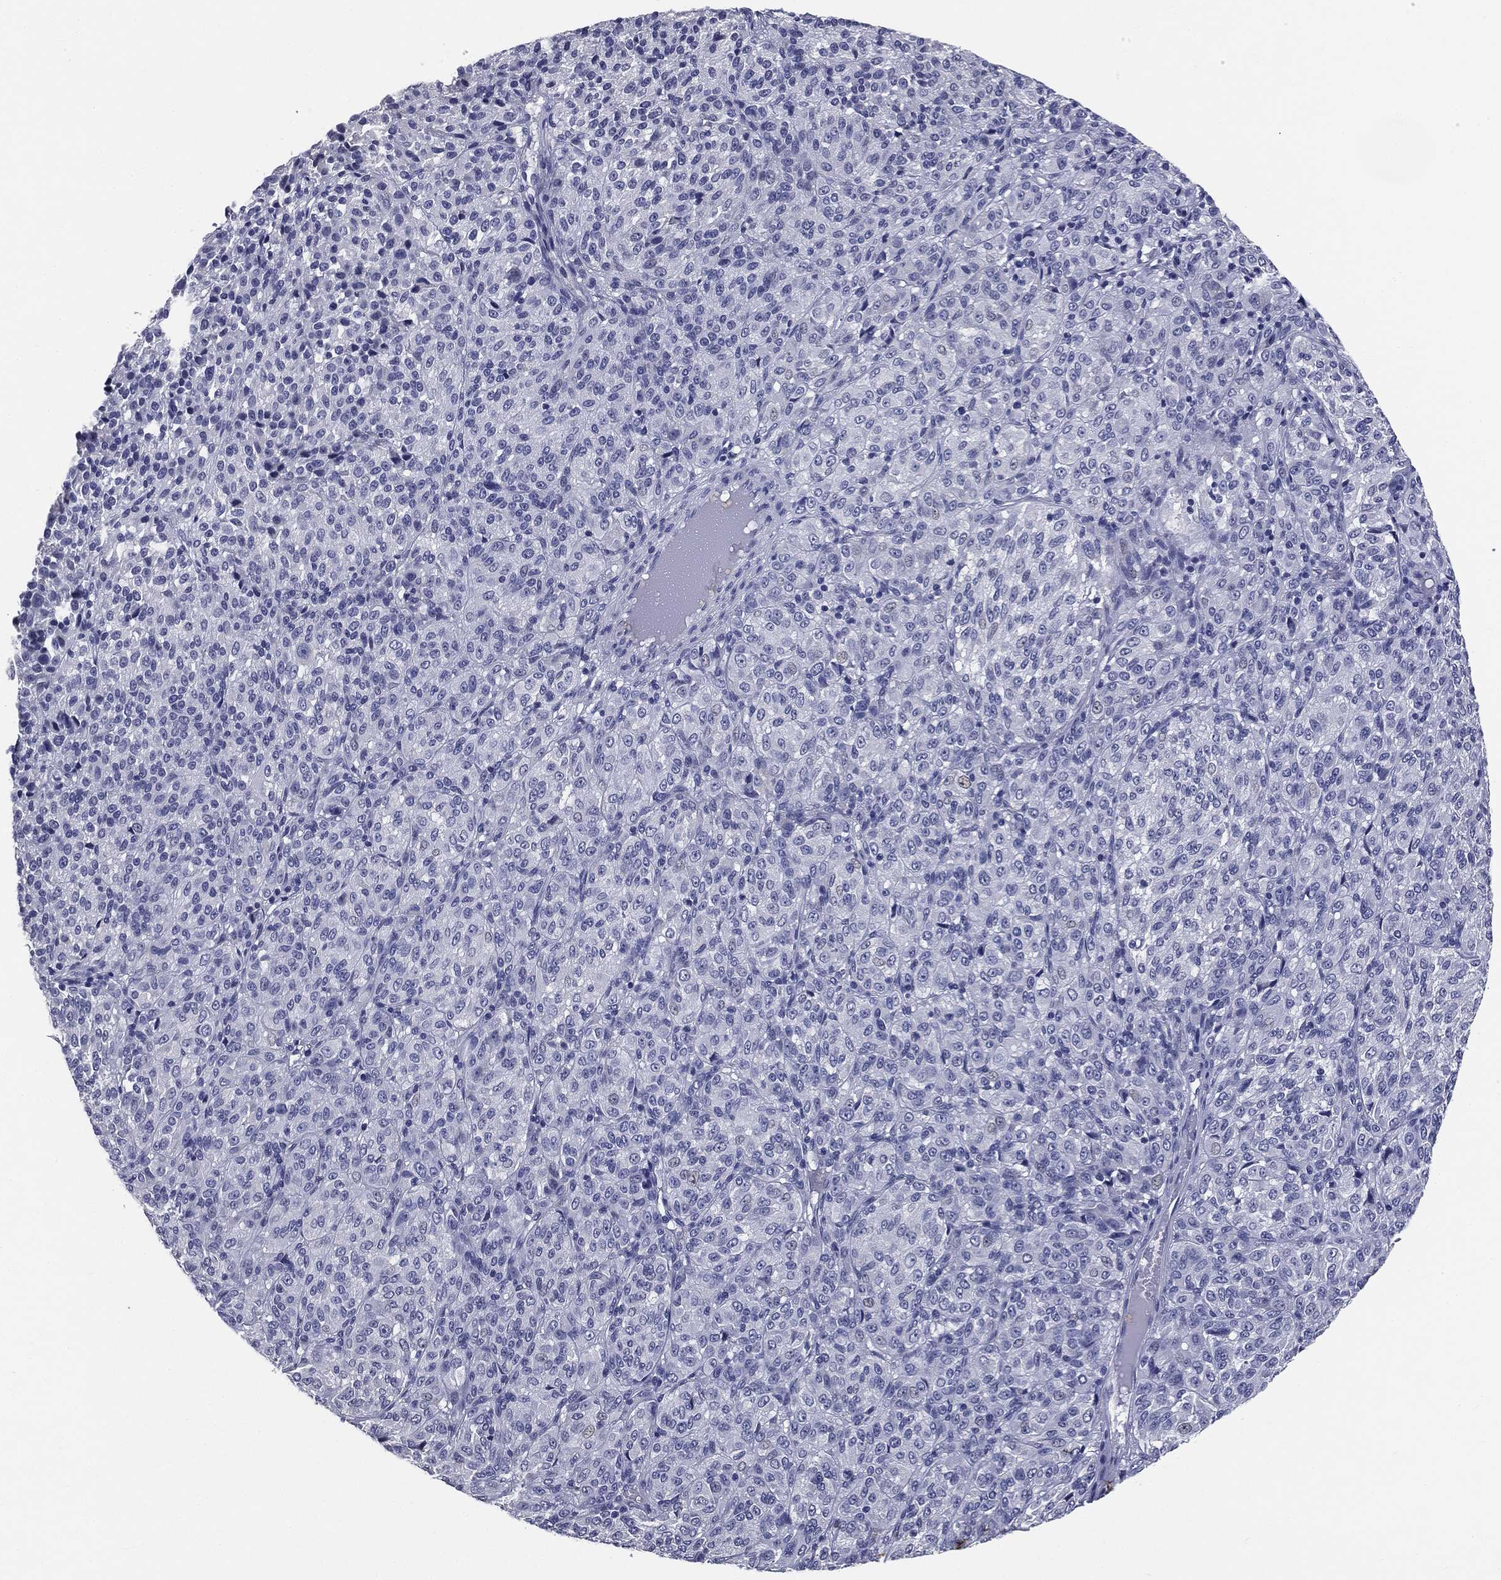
{"staining": {"intensity": "negative", "quantity": "none", "location": "none"}, "tissue": "melanoma", "cell_type": "Tumor cells", "image_type": "cancer", "snomed": [{"axis": "morphology", "description": "Malignant melanoma, Metastatic site"}, {"axis": "topography", "description": "Brain"}], "caption": "An IHC image of melanoma is shown. There is no staining in tumor cells of melanoma.", "gene": "AFP", "patient": {"sex": "female", "age": 56}}